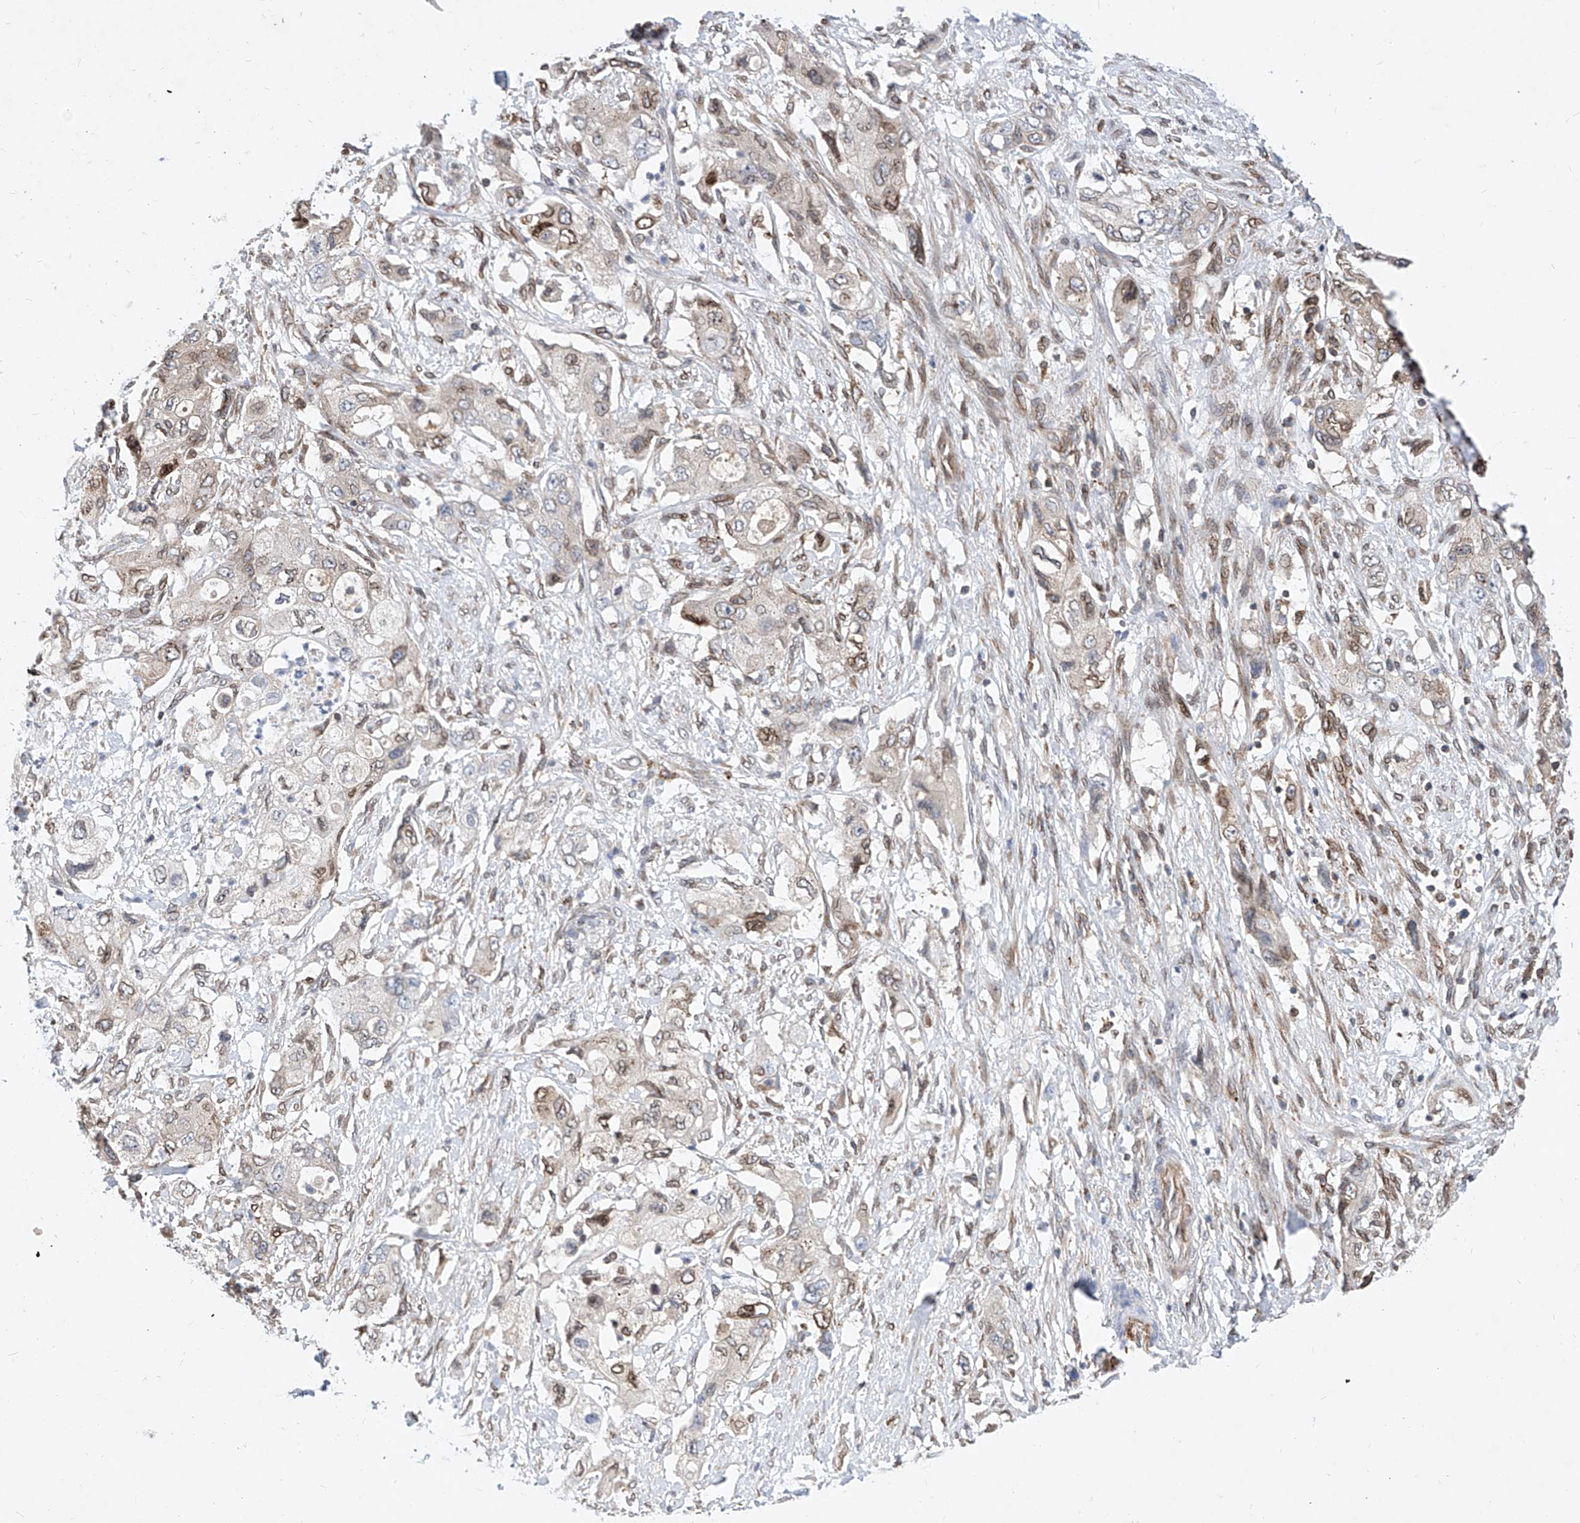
{"staining": {"intensity": "moderate", "quantity": "25%-75%", "location": "cytoplasmic/membranous,nuclear"}, "tissue": "pancreatic cancer", "cell_type": "Tumor cells", "image_type": "cancer", "snomed": [{"axis": "morphology", "description": "Adenocarcinoma, NOS"}, {"axis": "topography", "description": "Pancreas"}], "caption": "Moderate cytoplasmic/membranous and nuclear staining for a protein is identified in about 25%-75% of tumor cells of pancreatic cancer using IHC.", "gene": "MX2", "patient": {"sex": "female", "age": 73}}